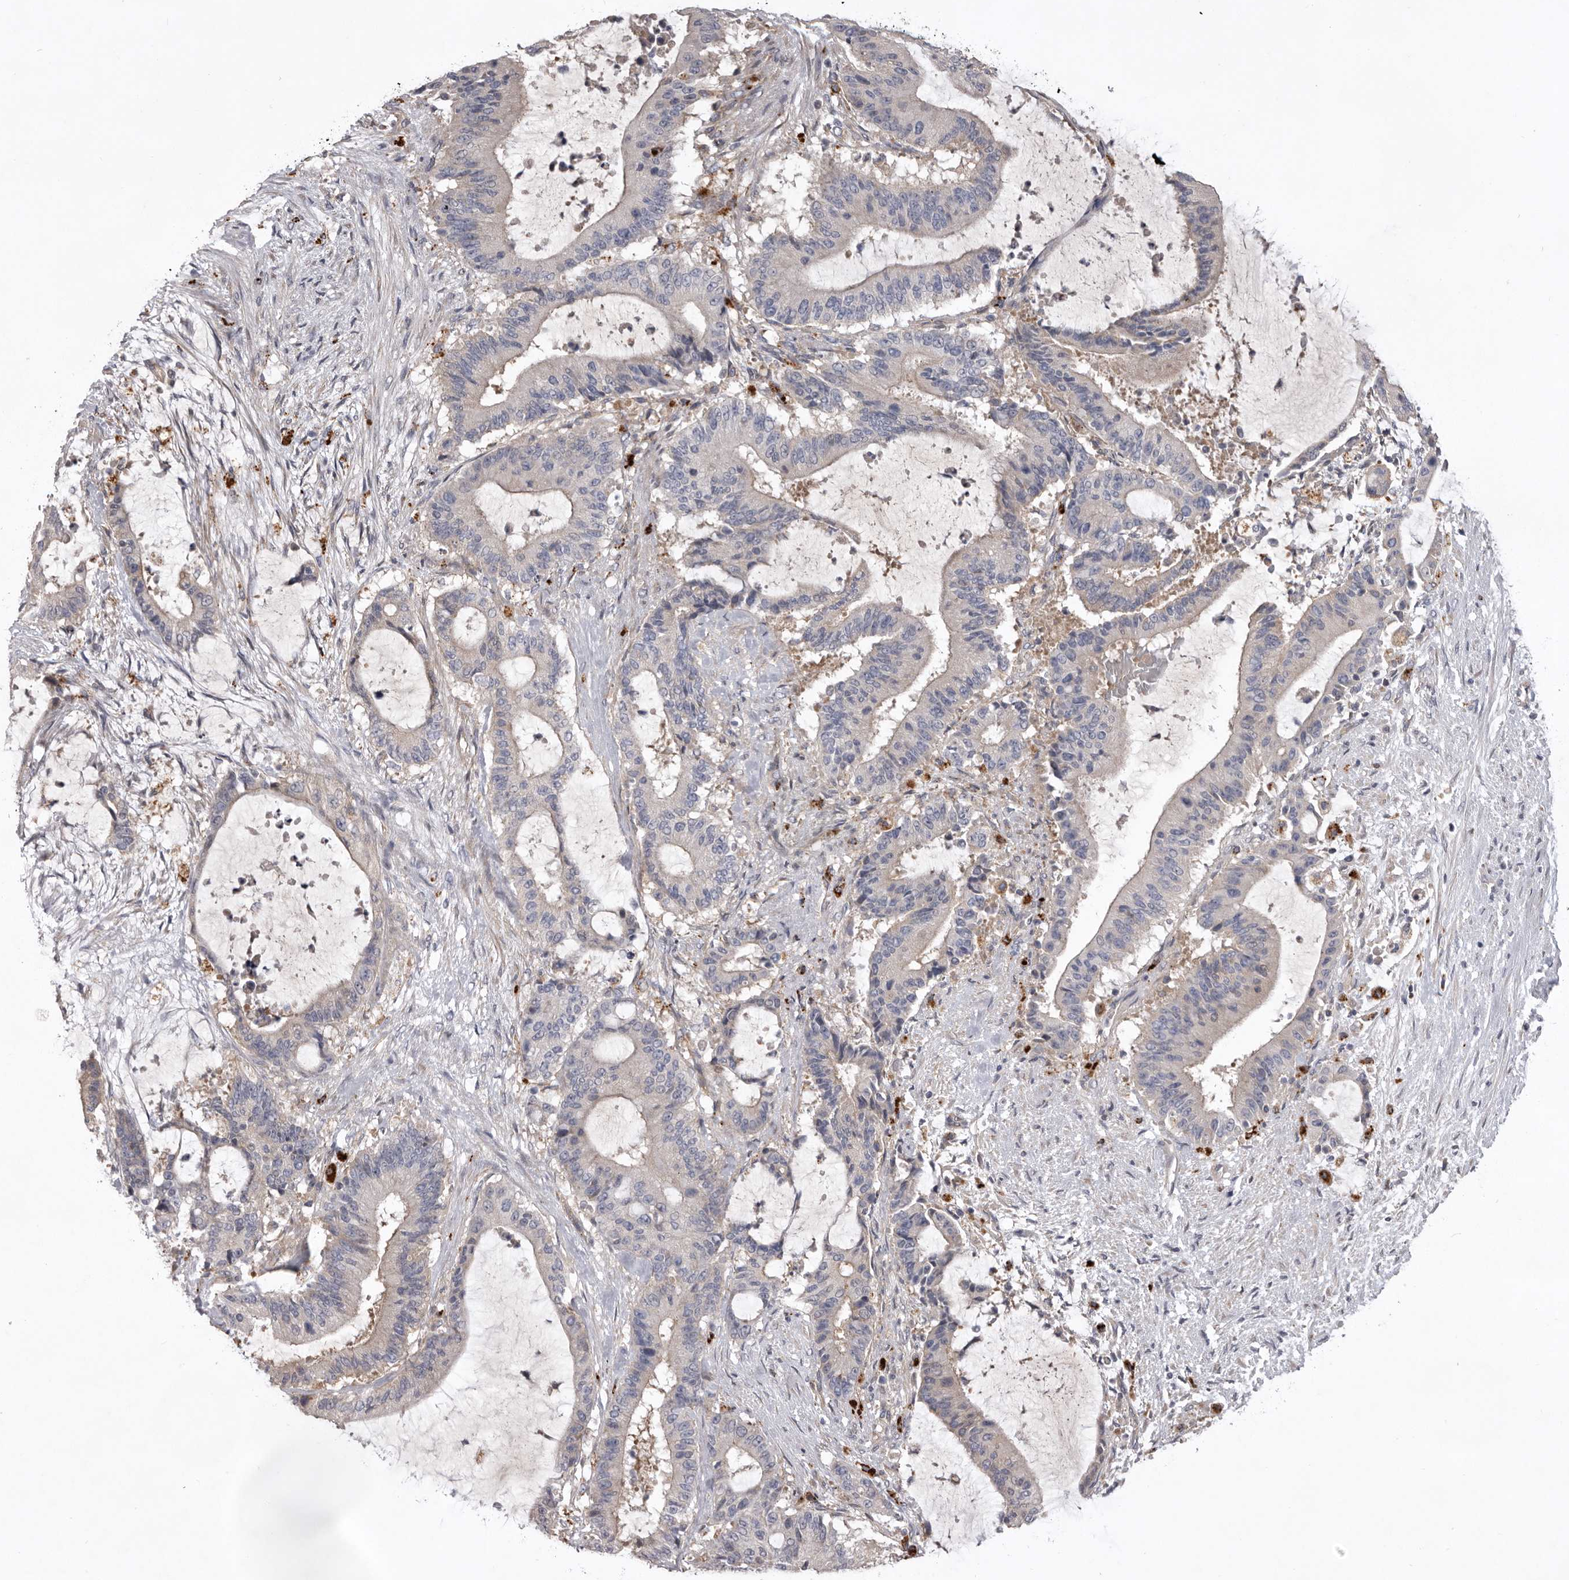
{"staining": {"intensity": "negative", "quantity": "none", "location": "none"}, "tissue": "liver cancer", "cell_type": "Tumor cells", "image_type": "cancer", "snomed": [{"axis": "morphology", "description": "Normal tissue, NOS"}, {"axis": "morphology", "description": "Cholangiocarcinoma"}, {"axis": "topography", "description": "Liver"}, {"axis": "topography", "description": "Peripheral nerve tissue"}], "caption": "This image is of cholangiocarcinoma (liver) stained with immunohistochemistry (IHC) to label a protein in brown with the nuclei are counter-stained blue. There is no positivity in tumor cells.", "gene": "WDR47", "patient": {"sex": "female", "age": 73}}